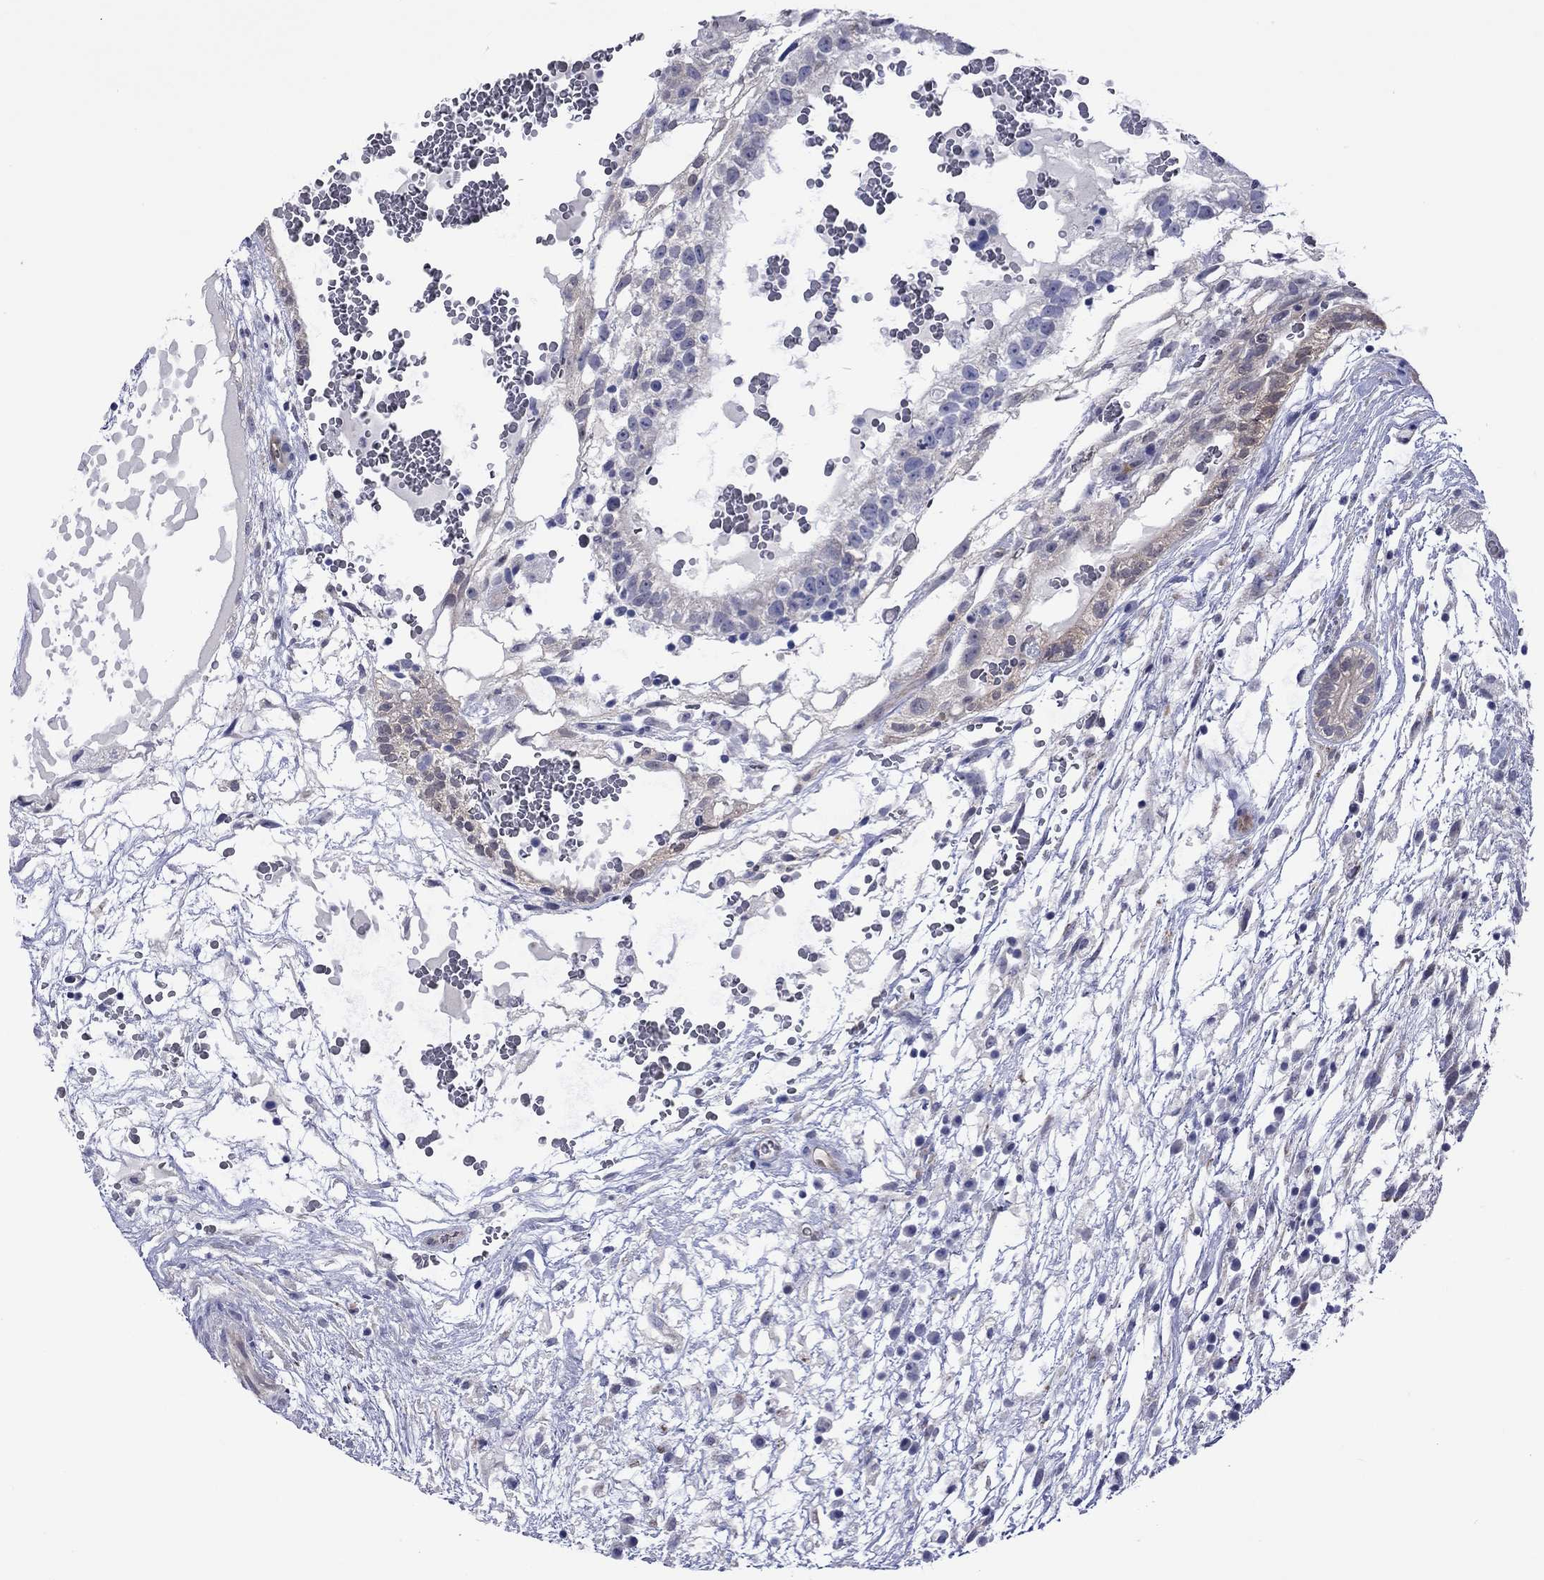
{"staining": {"intensity": "moderate", "quantity": "25%-75%", "location": "cytoplasmic/membranous"}, "tissue": "testis cancer", "cell_type": "Tumor cells", "image_type": "cancer", "snomed": [{"axis": "morphology", "description": "Normal tissue, NOS"}, {"axis": "morphology", "description": "Carcinoma, Embryonal, NOS"}, {"axis": "topography", "description": "Testis"}], "caption": "An immunohistochemistry (IHC) micrograph of tumor tissue is shown. Protein staining in brown highlights moderate cytoplasmic/membranous positivity in testis cancer within tumor cells.", "gene": "CTNNBIP1", "patient": {"sex": "male", "age": 32}}